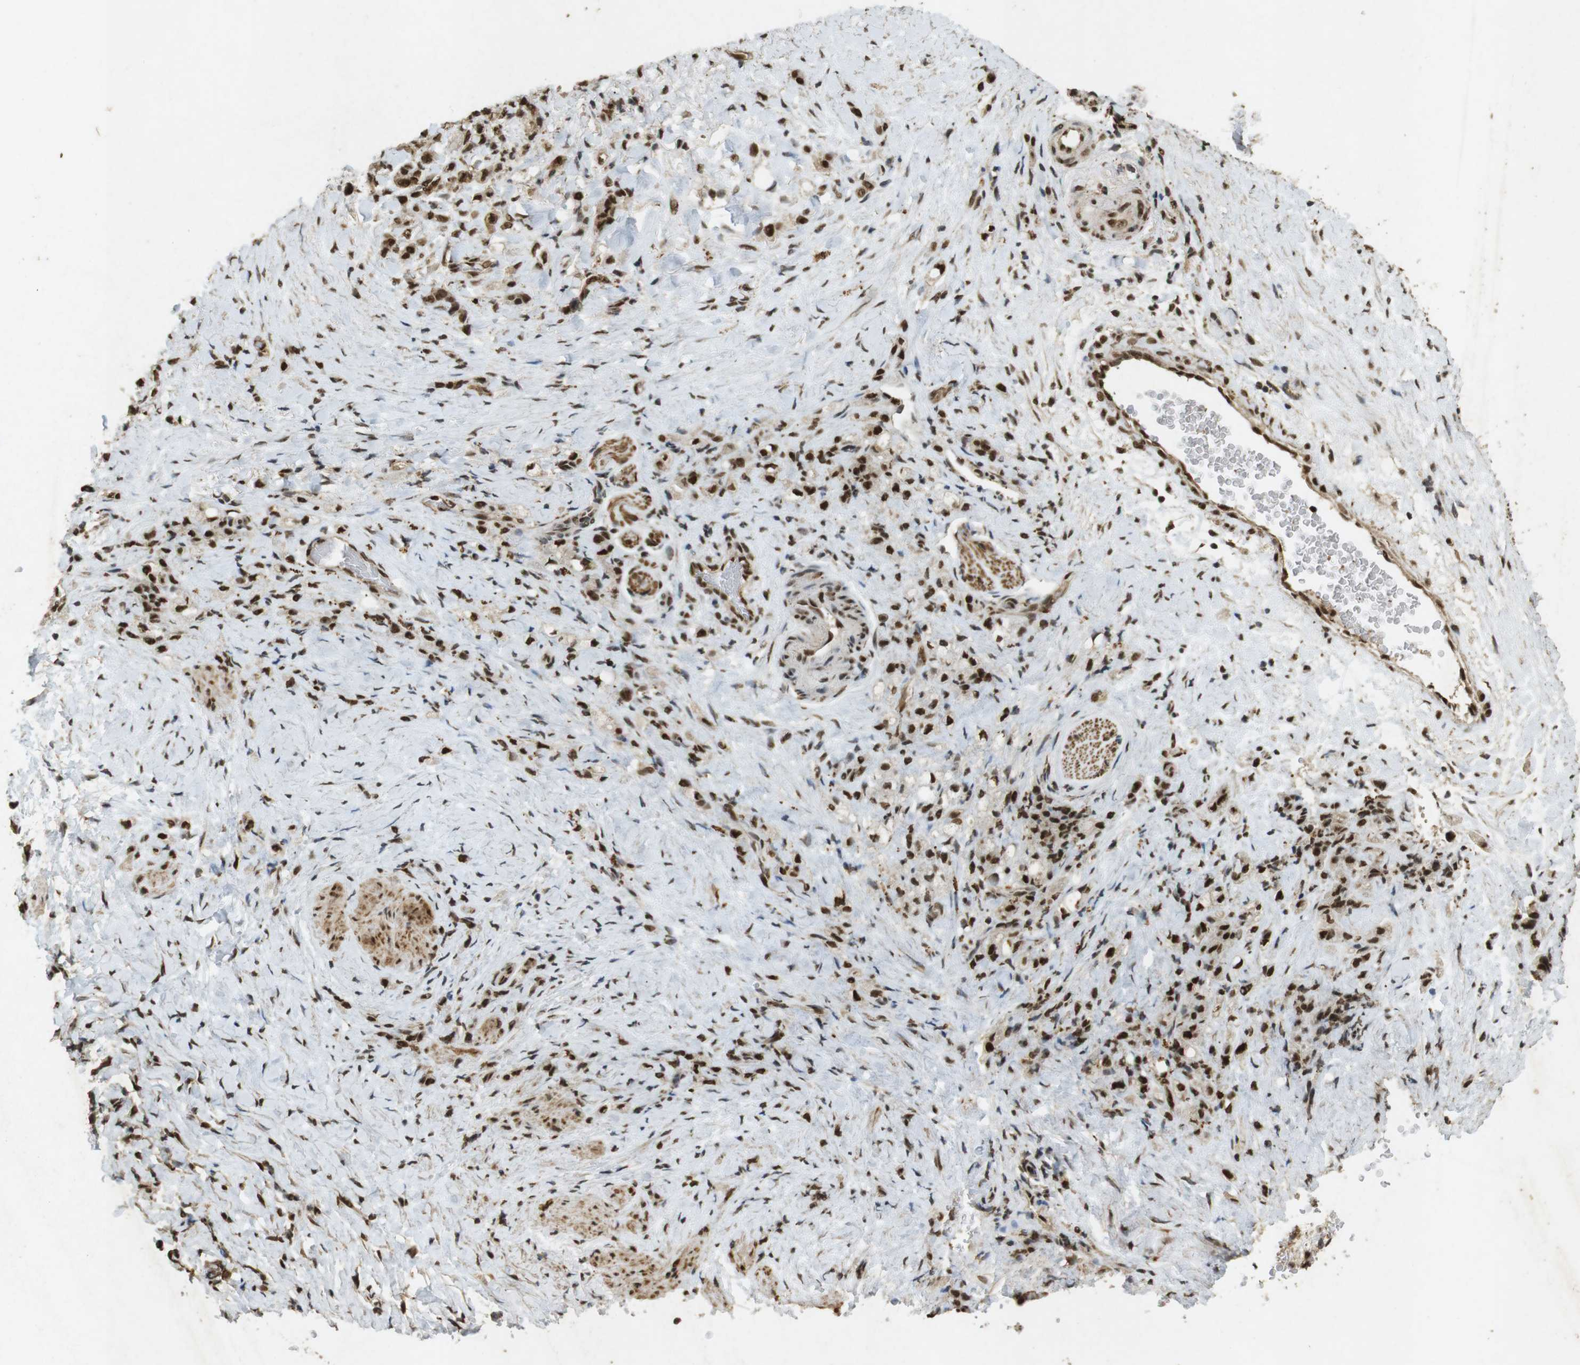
{"staining": {"intensity": "strong", "quantity": ">75%", "location": "cytoplasmic/membranous,nuclear"}, "tissue": "stomach cancer", "cell_type": "Tumor cells", "image_type": "cancer", "snomed": [{"axis": "morphology", "description": "Adenocarcinoma, NOS"}, {"axis": "topography", "description": "Stomach"}], "caption": "This photomicrograph shows IHC staining of human stomach cancer (adenocarcinoma), with high strong cytoplasmic/membranous and nuclear positivity in approximately >75% of tumor cells.", "gene": "GATA4", "patient": {"sex": "male", "age": 82}}